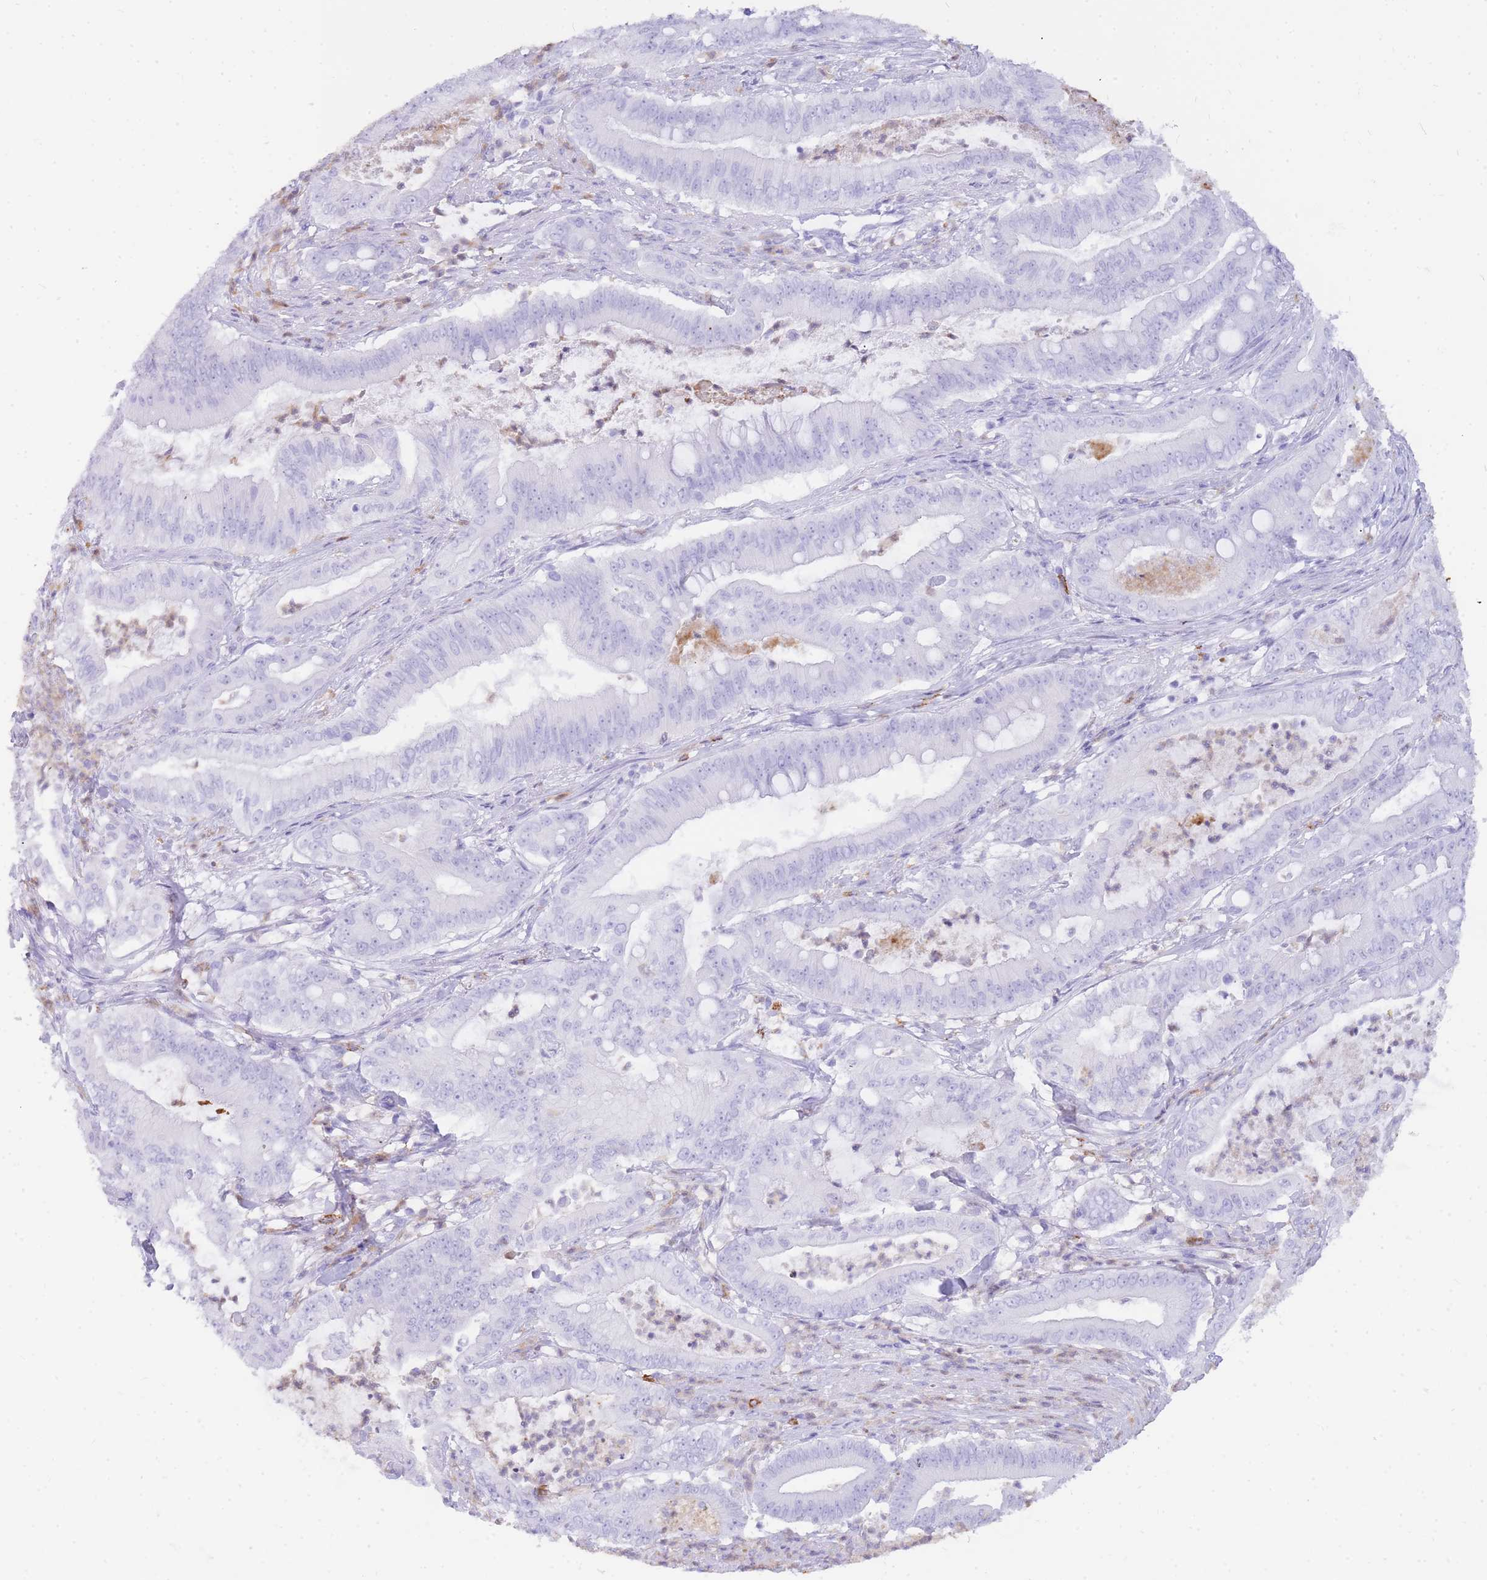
{"staining": {"intensity": "negative", "quantity": "none", "location": "none"}, "tissue": "pancreatic cancer", "cell_type": "Tumor cells", "image_type": "cancer", "snomed": [{"axis": "morphology", "description": "Adenocarcinoma, NOS"}, {"axis": "topography", "description": "Pancreas"}], "caption": "This is an IHC micrograph of human pancreatic adenocarcinoma. There is no expression in tumor cells.", "gene": "HERC1", "patient": {"sex": "male", "age": 71}}